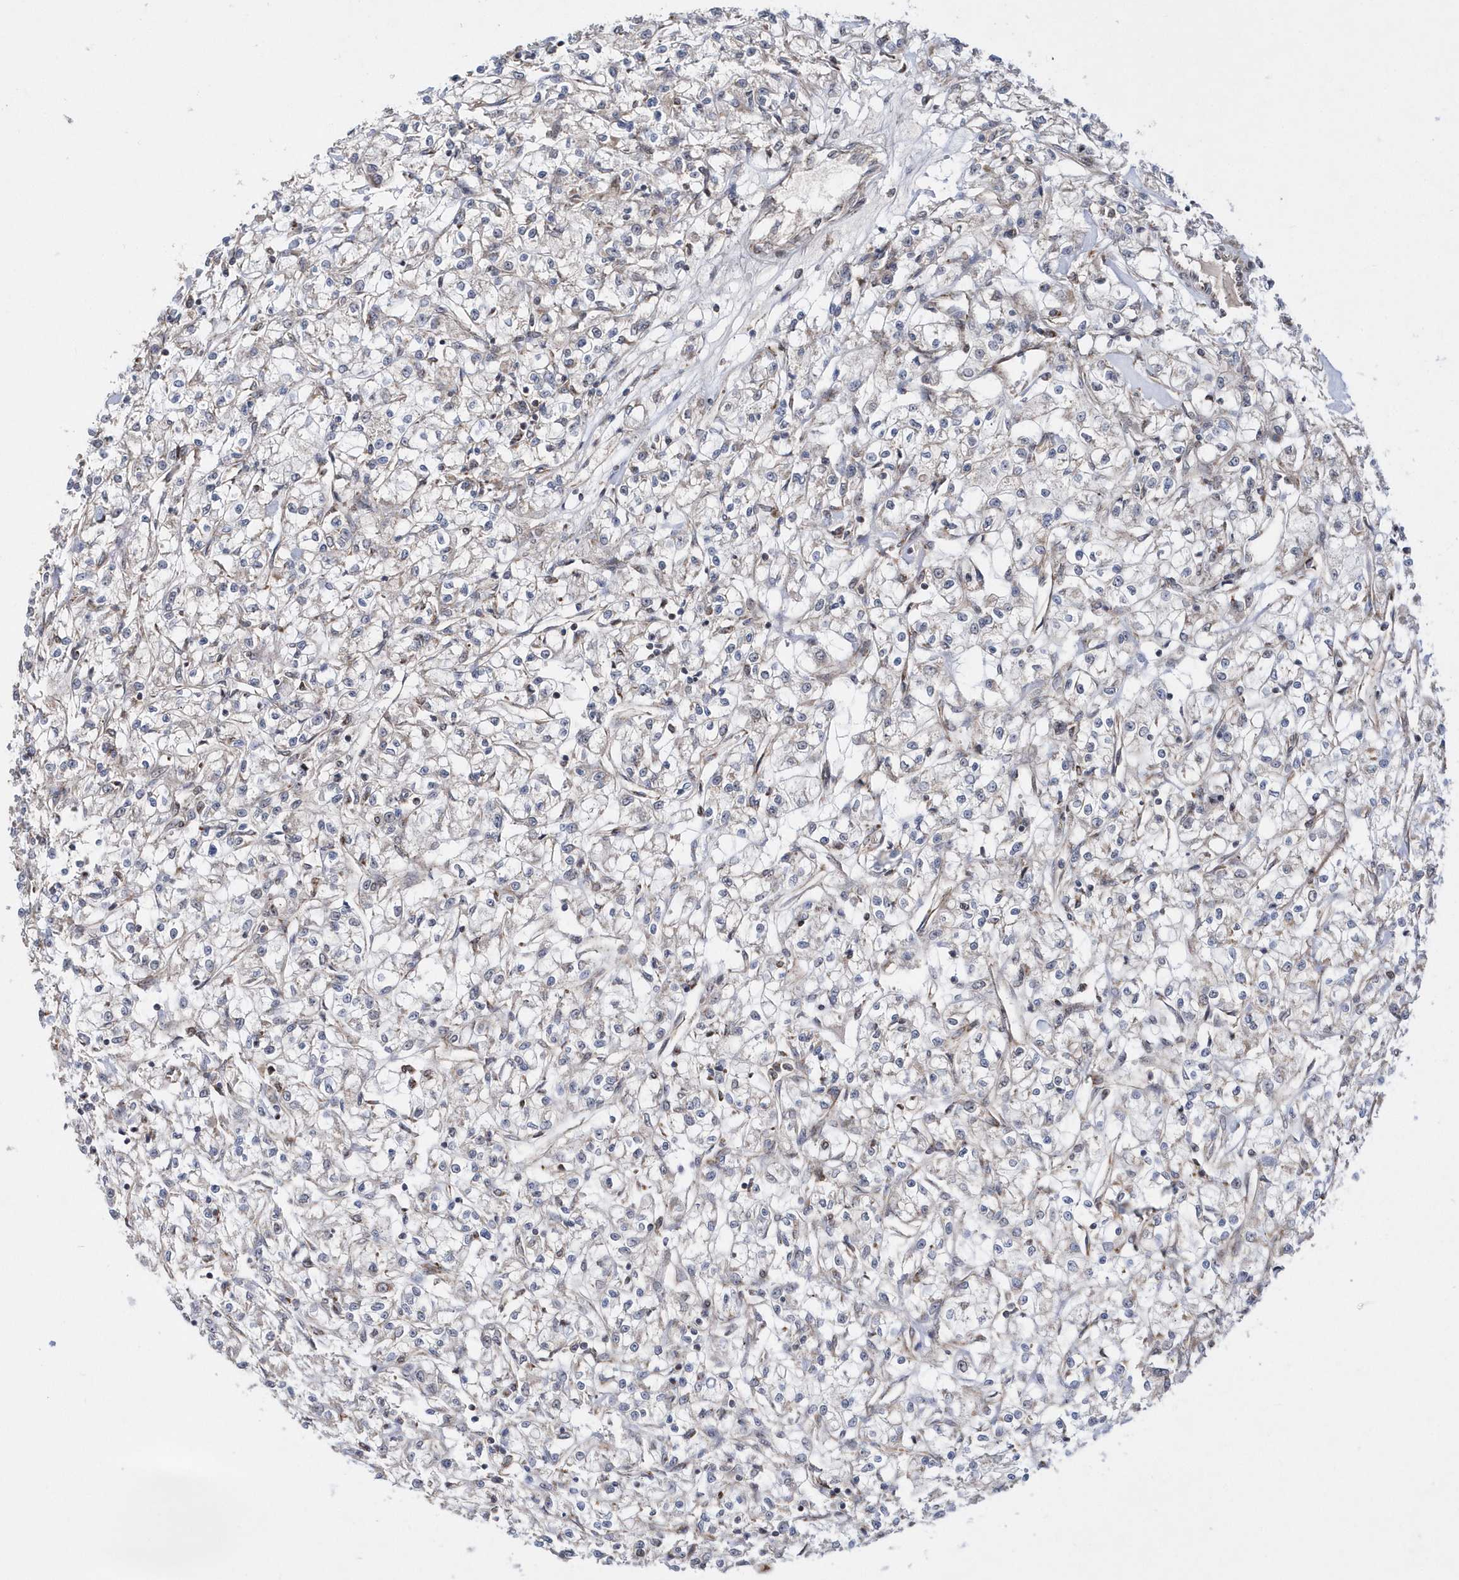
{"staining": {"intensity": "negative", "quantity": "none", "location": "none"}, "tissue": "renal cancer", "cell_type": "Tumor cells", "image_type": "cancer", "snomed": [{"axis": "morphology", "description": "Adenocarcinoma, NOS"}, {"axis": "topography", "description": "Kidney"}], "caption": "Immunohistochemistry of renal adenocarcinoma demonstrates no staining in tumor cells. The staining is performed using DAB brown chromogen with nuclei counter-stained in using hematoxylin.", "gene": "DALRD3", "patient": {"sex": "female", "age": 59}}